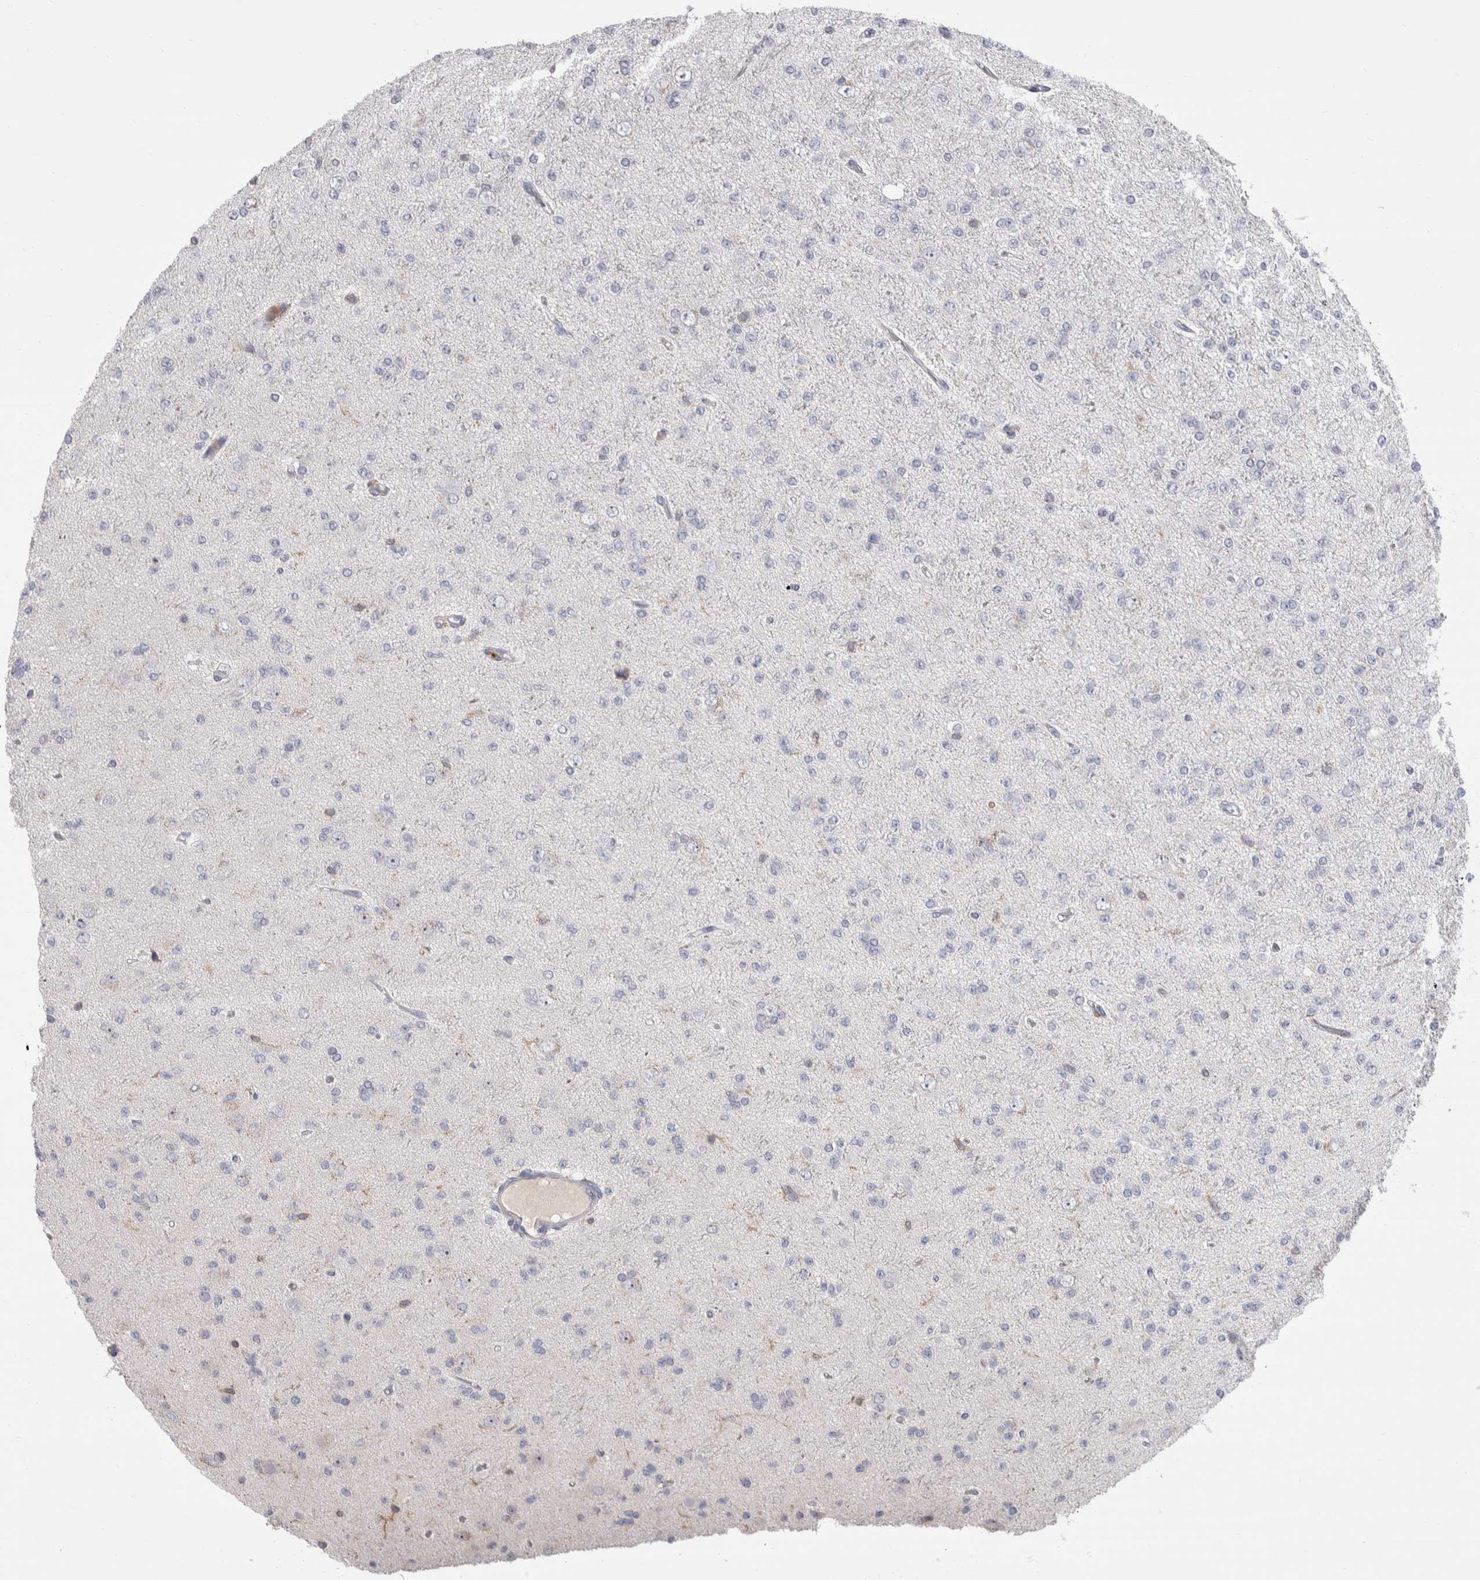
{"staining": {"intensity": "negative", "quantity": "none", "location": "none"}, "tissue": "glioma", "cell_type": "Tumor cells", "image_type": "cancer", "snomed": [{"axis": "morphology", "description": "Glioma, malignant, Low grade"}, {"axis": "topography", "description": "Brain"}], "caption": "There is no significant positivity in tumor cells of glioma.", "gene": "CEP295NL", "patient": {"sex": "female", "age": 22}}